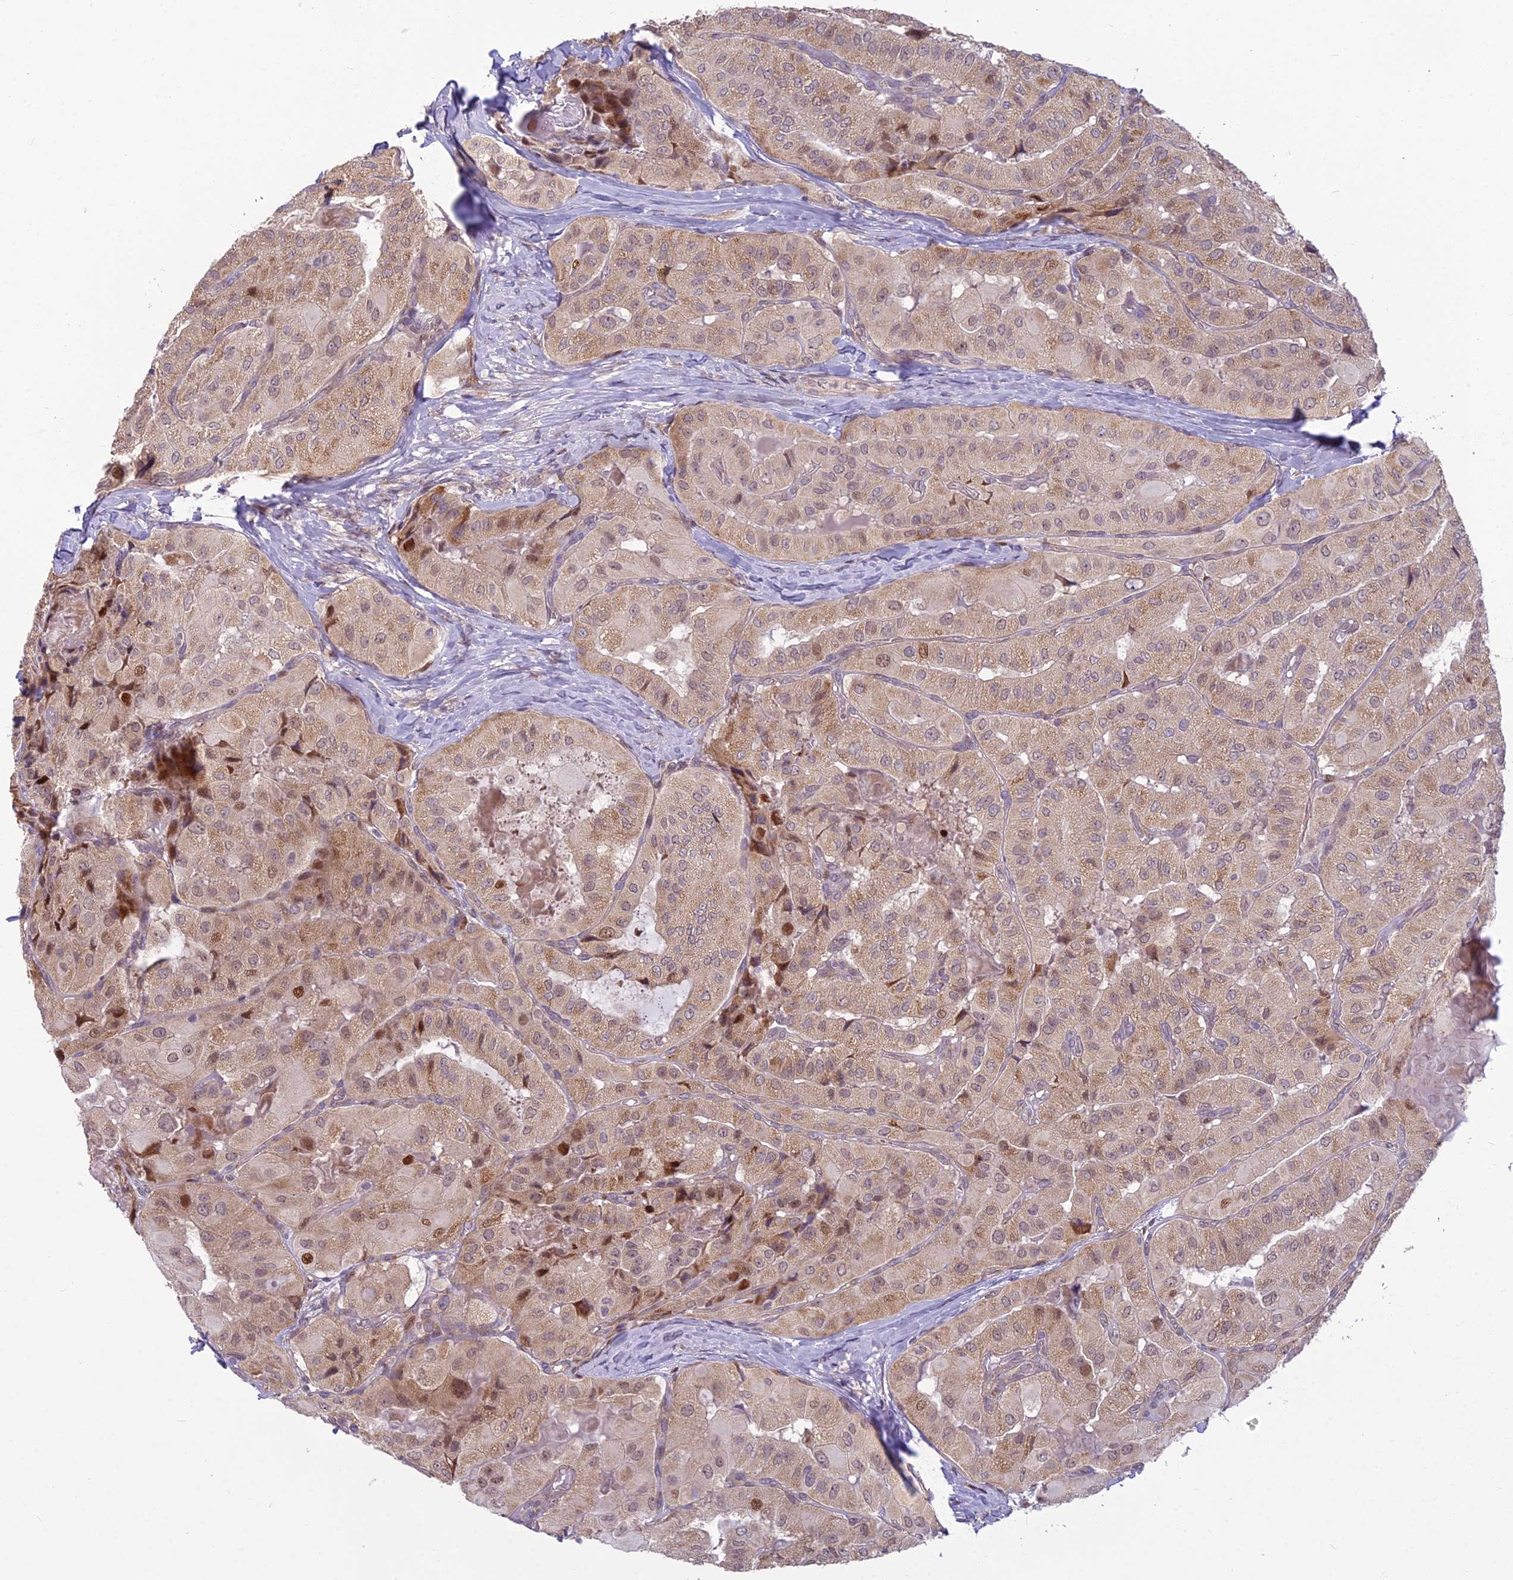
{"staining": {"intensity": "weak", "quantity": ">75%", "location": "cytoplasmic/membranous,nuclear"}, "tissue": "thyroid cancer", "cell_type": "Tumor cells", "image_type": "cancer", "snomed": [{"axis": "morphology", "description": "Normal tissue, NOS"}, {"axis": "morphology", "description": "Papillary adenocarcinoma, NOS"}, {"axis": "topography", "description": "Thyroid gland"}], "caption": "Brown immunohistochemical staining in human thyroid cancer demonstrates weak cytoplasmic/membranous and nuclear positivity in about >75% of tumor cells.", "gene": "AP1M1", "patient": {"sex": "female", "age": 59}}